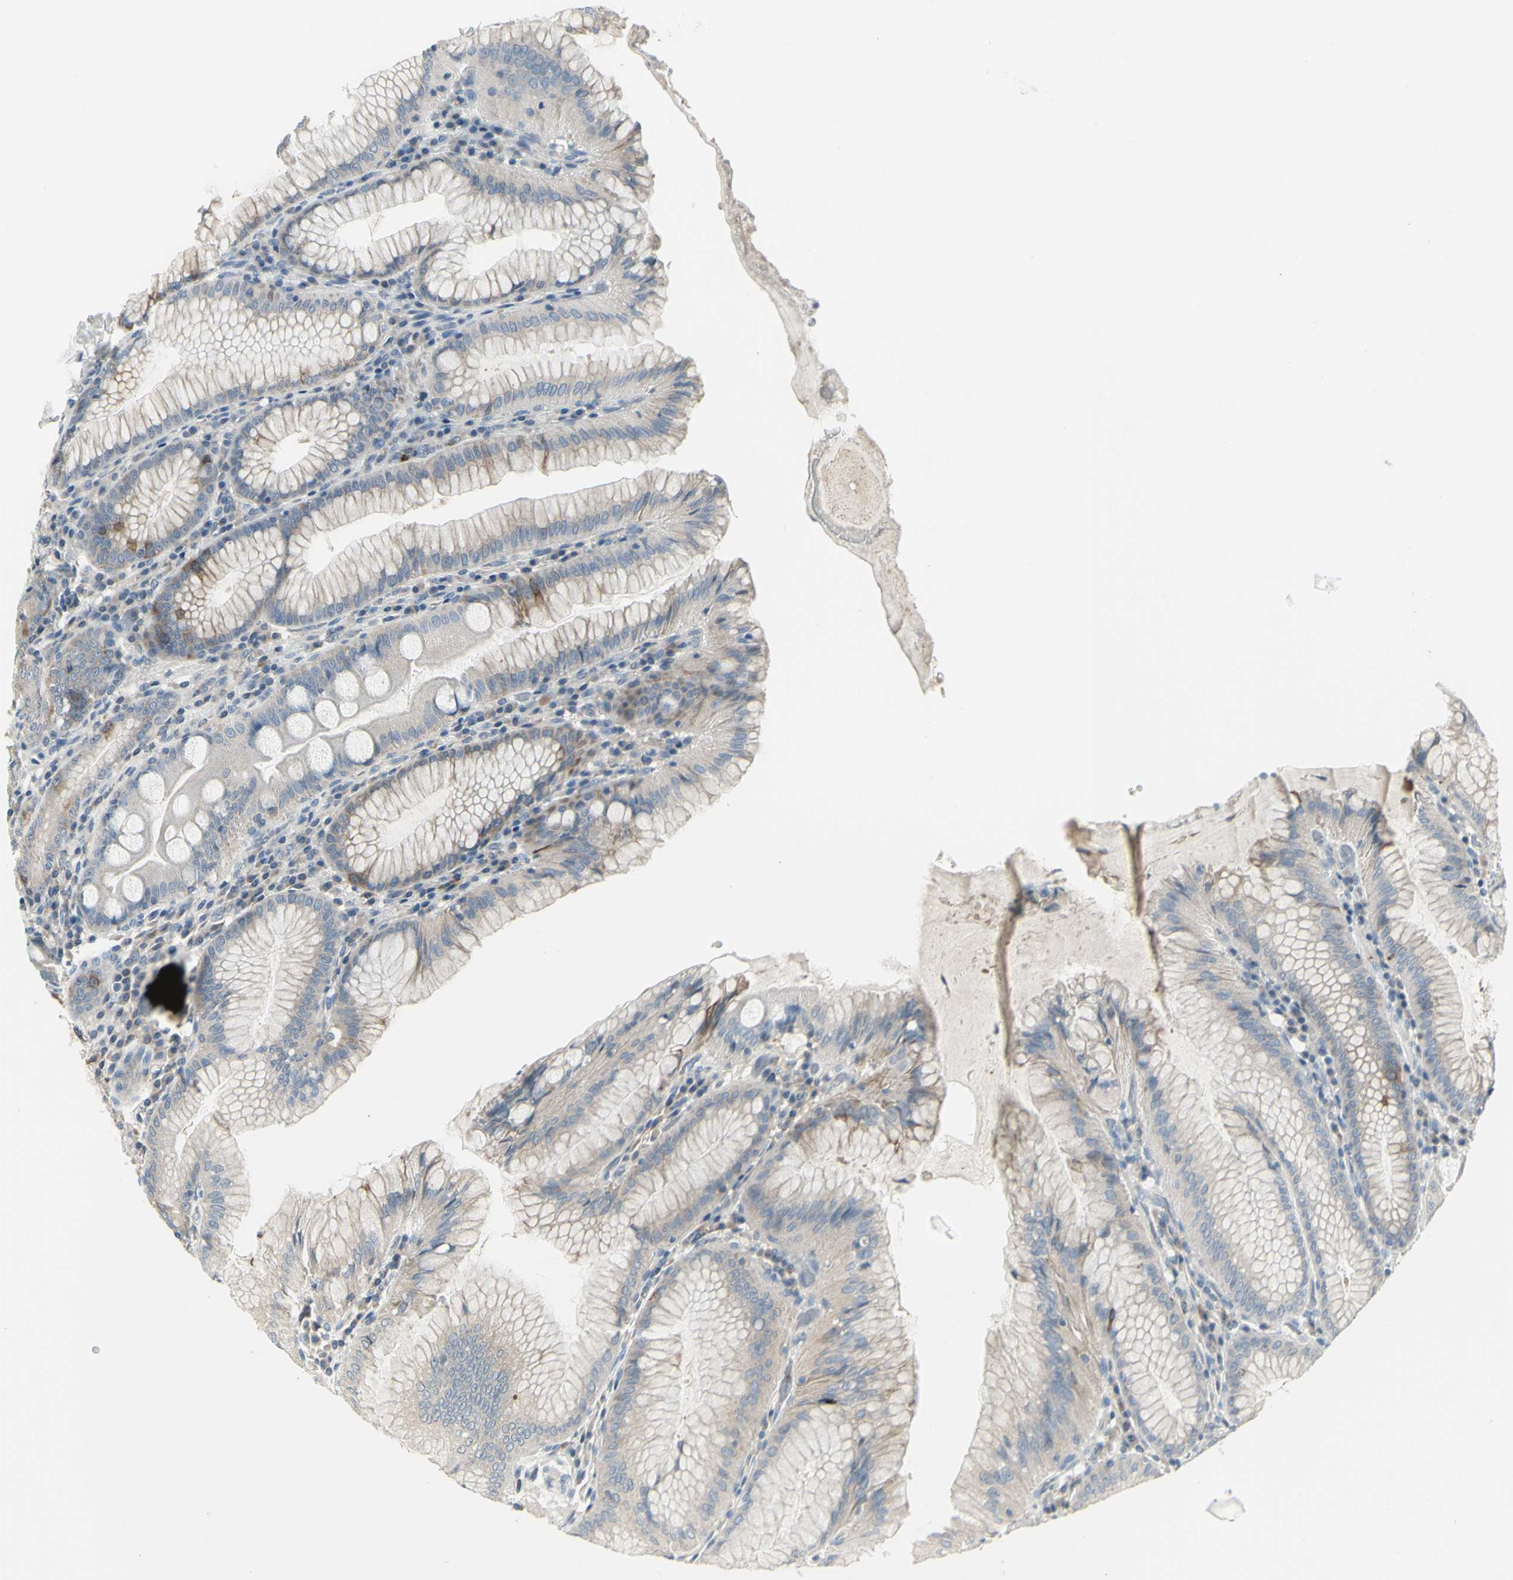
{"staining": {"intensity": "moderate", "quantity": "<25%", "location": "cytoplasmic/membranous"}, "tissue": "stomach", "cell_type": "Glandular cells", "image_type": "normal", "snomed": [{"axis": "morphology", "description": "Normal tissue, NOS"}, {"axis": "topography", "description": "Stomach, lower"}], "caption": "Unremarkable stomach demonstrates moderate cytoplasmic/membranous positivity in about <25% of glandular cells.", "gene": "CCNB2", "patient": {"sex": "female", "age": 76}}